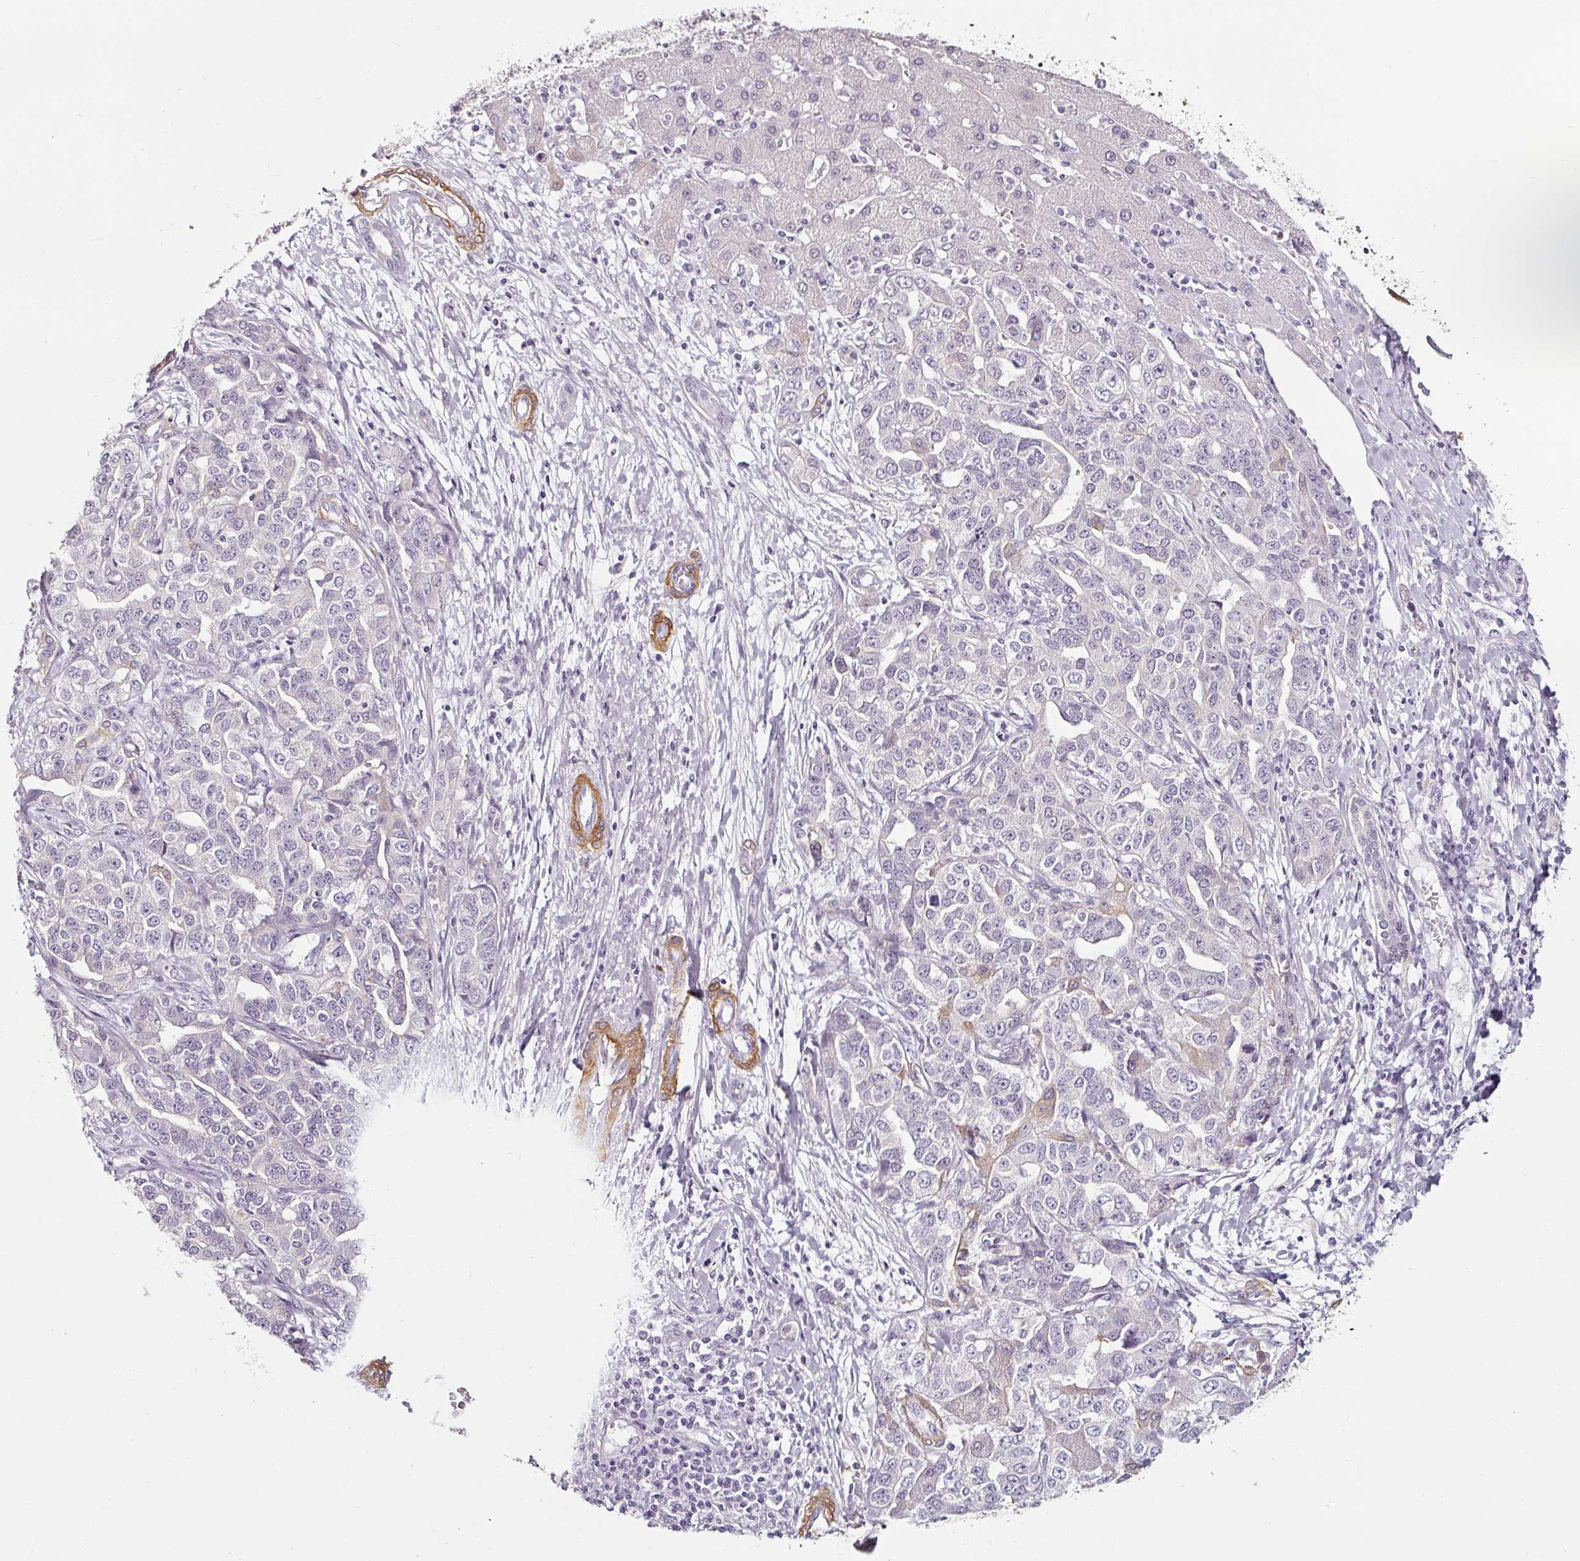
{"staining": {"intensity": "negative", "quantity": "none", "location": "none"}, "tissue": "liver cancer", "cell_type": "Tumor cells", "image_type": "cancer", "snomed": [{"axis": "morphology", "description": "Cholangiocarcinoma"}, {"axis": "topography", "description": "Liver"}], "caption": "Immunohistochemical staining of liver cancer (cholangiocarcinoma) displays no significant positivity in tumor cells.", "gene": "CAP2", "patient": {"sex": "male", "age": 59}}